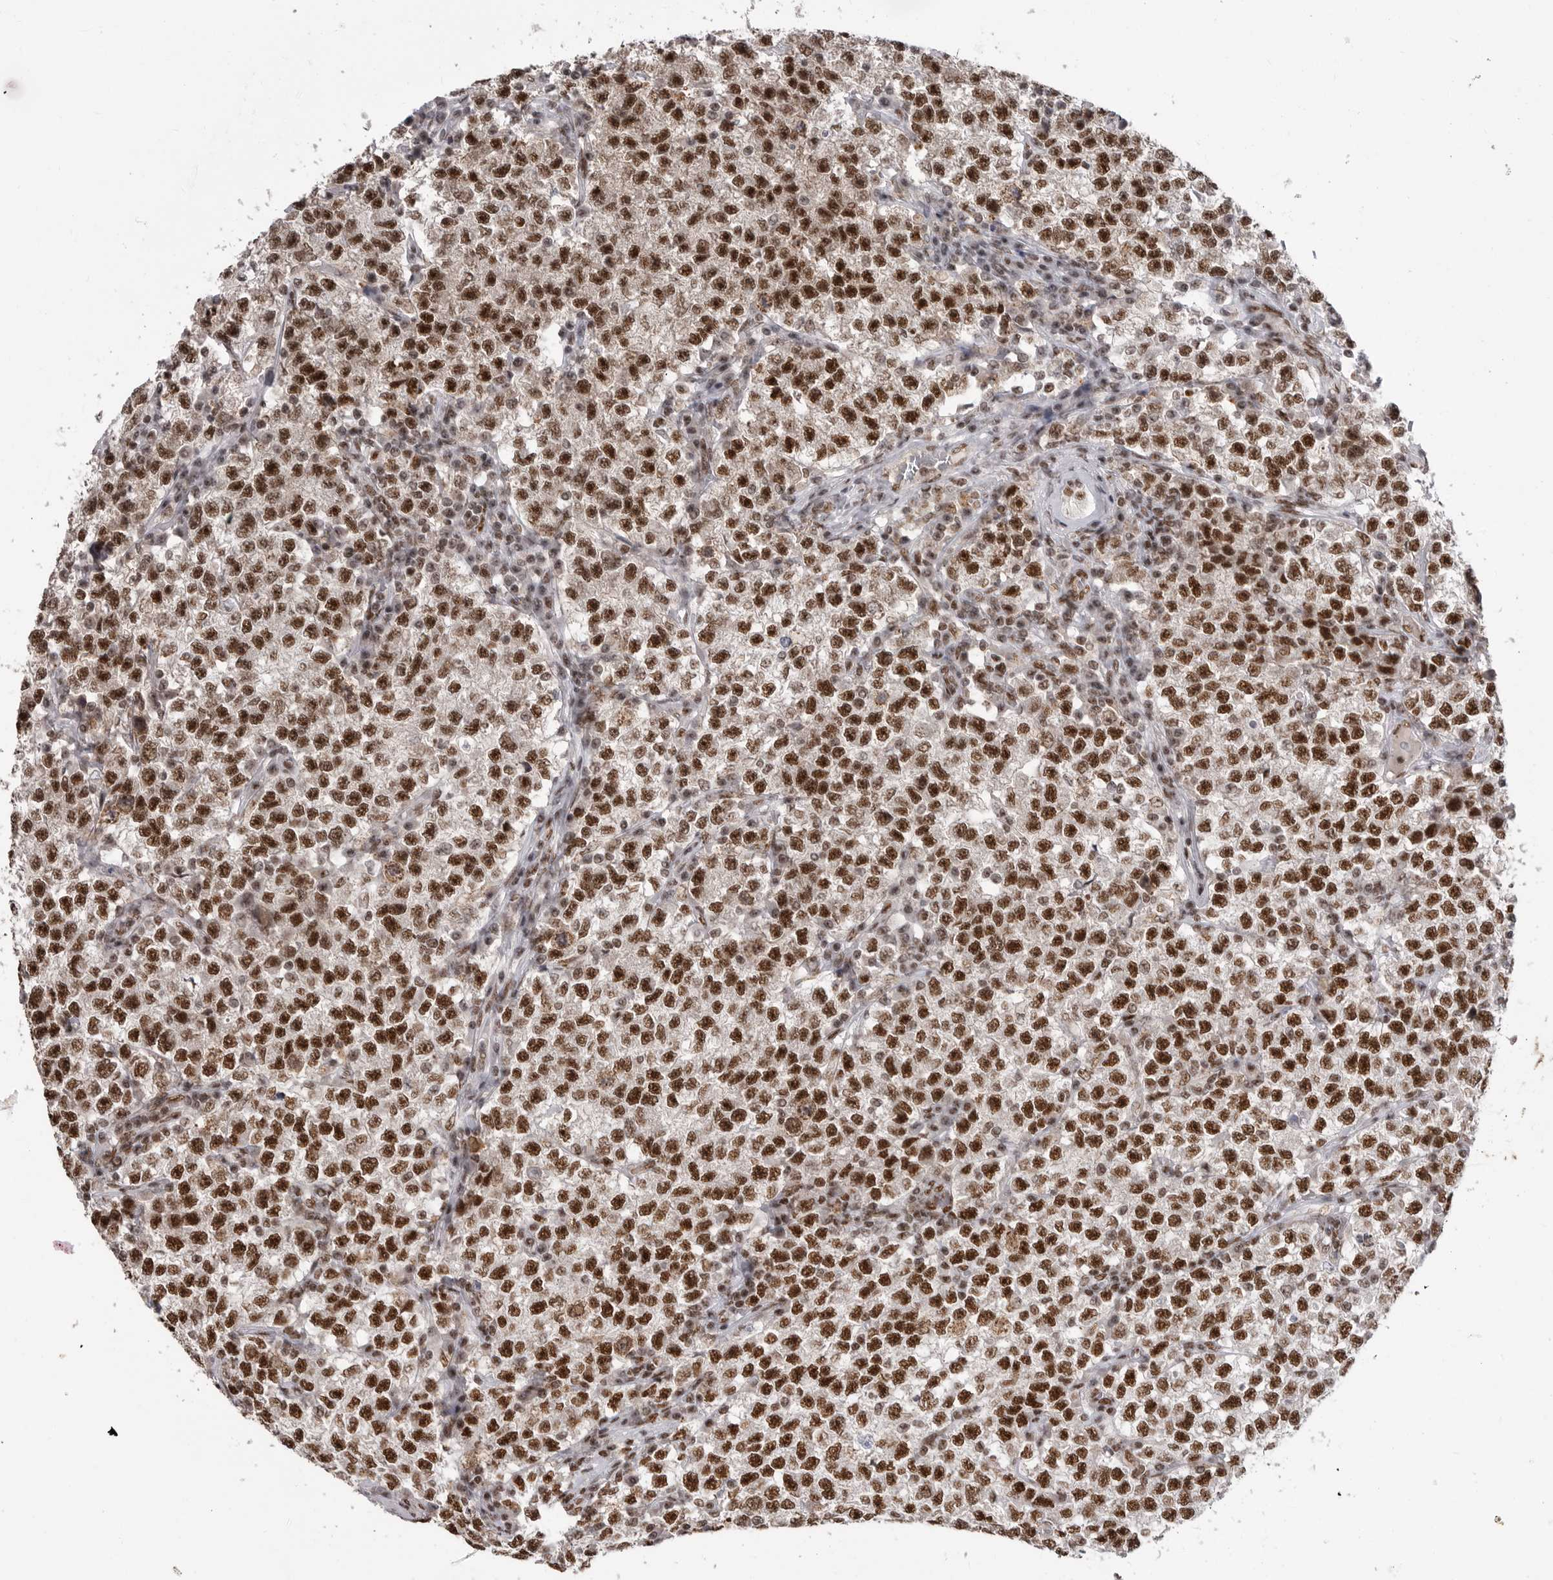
{"staining": {"intensity": "strong", "quantity": ">75%", "location": "nuclear"}, "tissue": "testis cancer", "cell_type": "Tumor cells", "image_type": "cancer", "snomed": [{"axis": "morphology", "description": "Seminoma, NOS"}, {"axis": "topography", "description": "Testis"}], "caption": "Testis seminoma stained for a protein (brown) reveals strong nuclear positive positivity in about >75% of tumor cells.", "gene": "PPP1R8", "patient": {"sex": "male", "age": 22}}